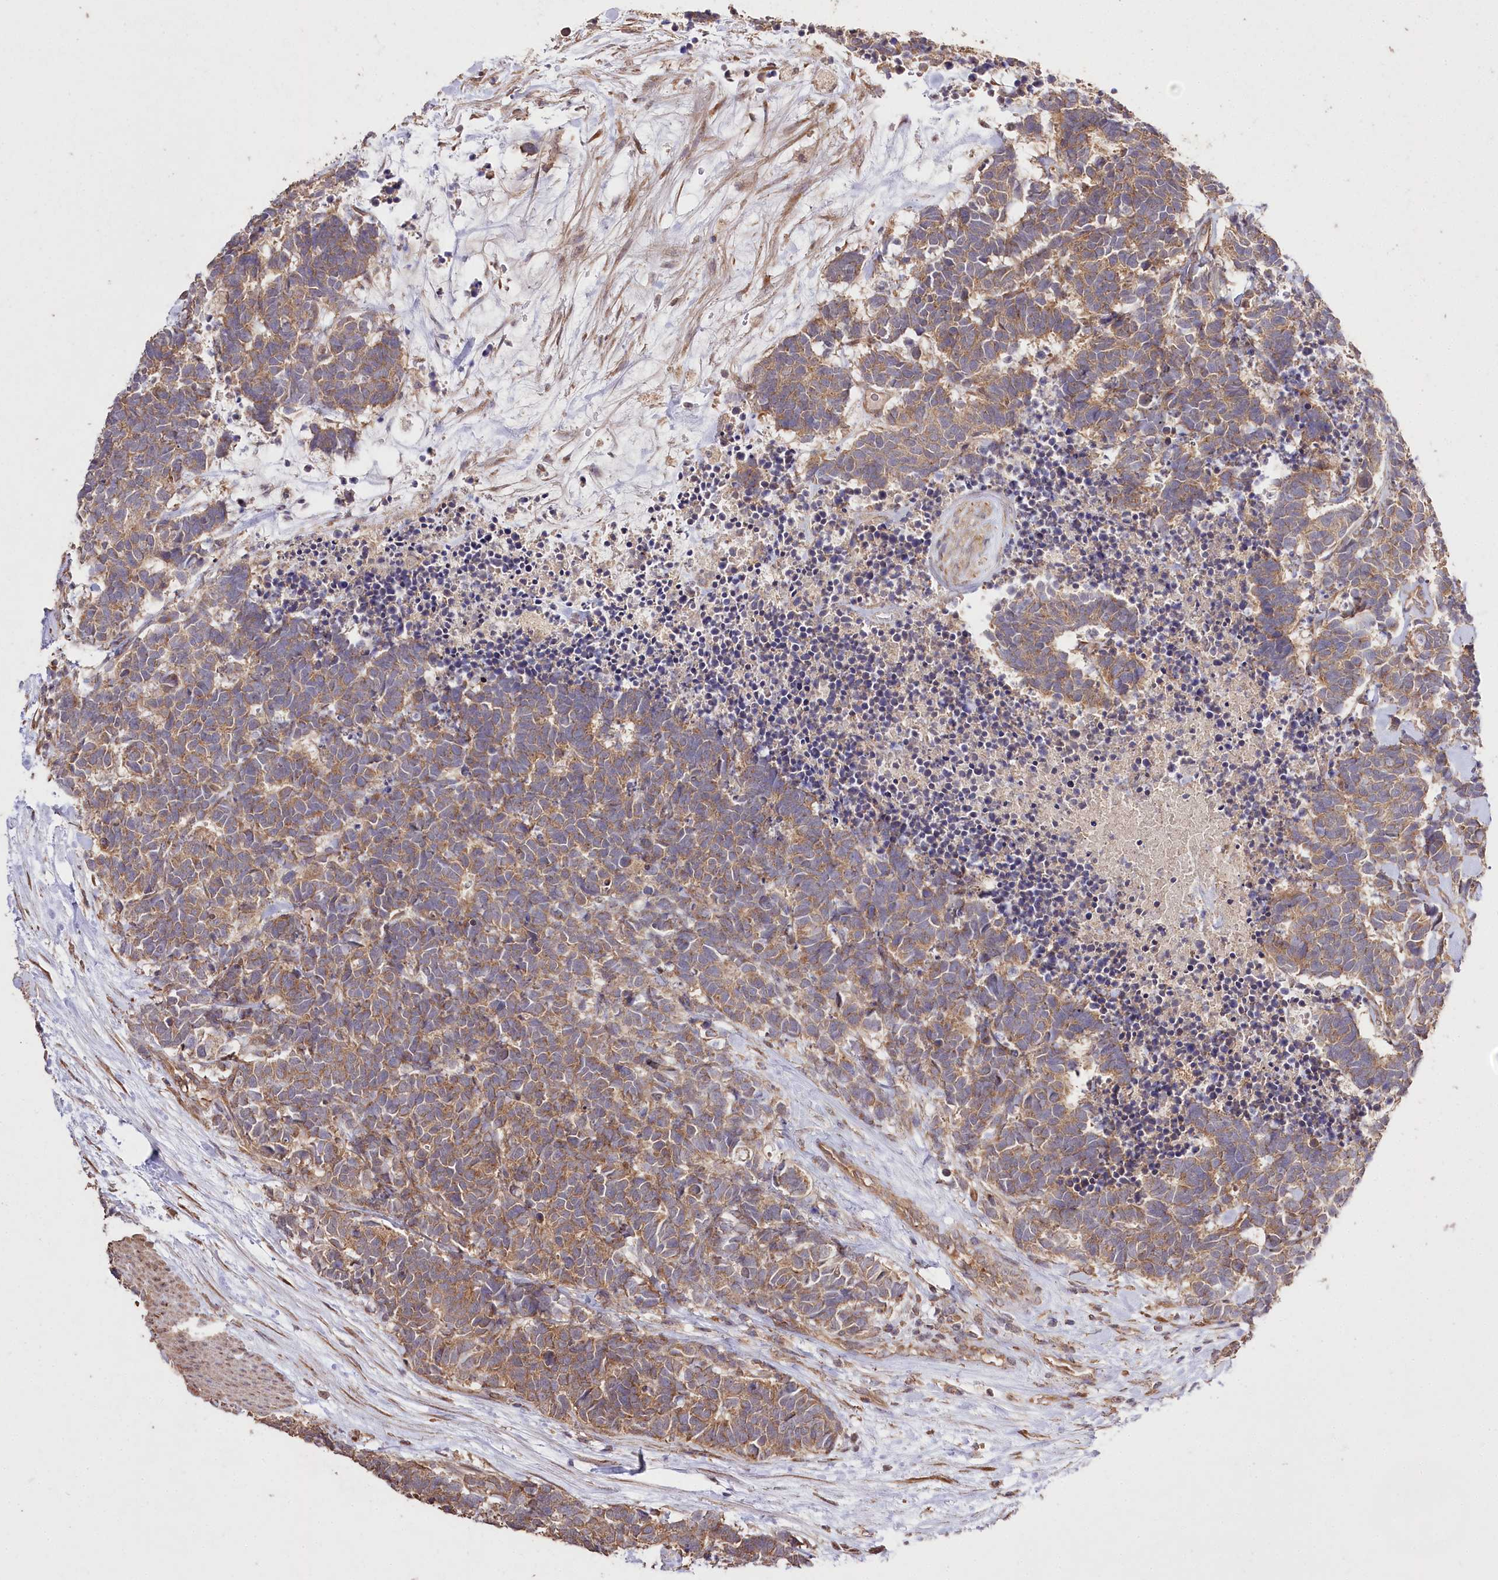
{"staining": {"intensity": "moderate", "quantity": ">75%", "location": "cytoplasmic/membranous"}, "tissue": "carcinoid", "cell_type": "Tumor cells", "image_type": "cancer", "snomed": [{"axis": "morphology", "description": "Carcinoma, NOS"}, {"axis": "morphology", "description": "Carcinoid, malignant, NOS"}, {"axis": "topography", "description": "Urinary bladder"}], "caption": "The image shows a brown stain indicating the presence of a protein in the cytoplasmic/membranous of tumor cells in carcinoid. (DAB IHC with brightfield microscopy, high magnification).", "gene": "PRSS53", "patient": {"sex": "male", "age": 57}}